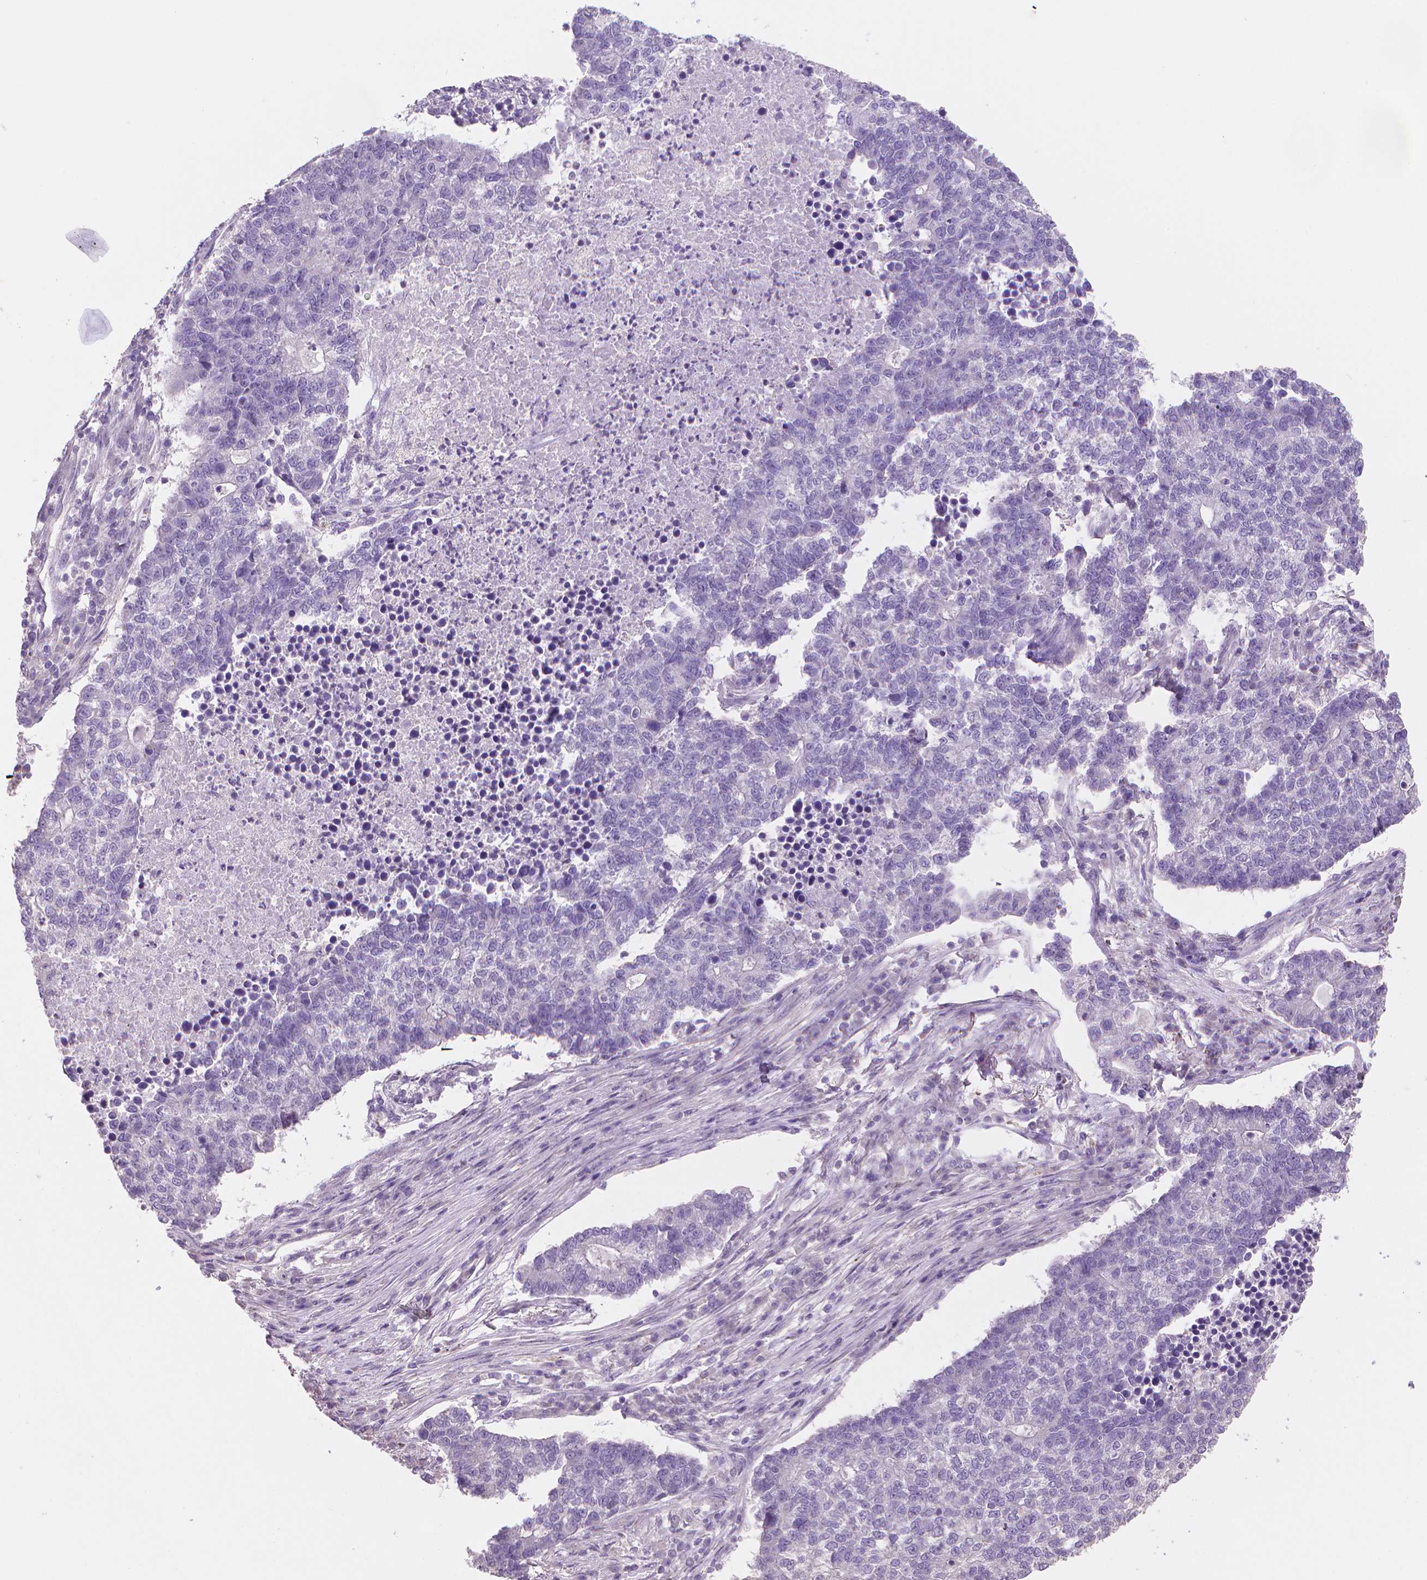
{"staining": {"intensity": "negative", "quantity": "none", "location": "none"}, "tissue": "lung cancer", "cell_type": "Tumor cells", "image_type": "cancer", "snomed": [{"axis": "morphology", "description": "Adenocarcinoma, NOS"}, {"axis": "topography", "description": "Lung"}], "caption": "A high-resolution image shows immunohistochemistry staining of lung cancer (adenocarcinoma), which demonstrates no significant staining in tumor cells.", "gene": "CATIP", "patient": {"sex": "male", "age": 57}}